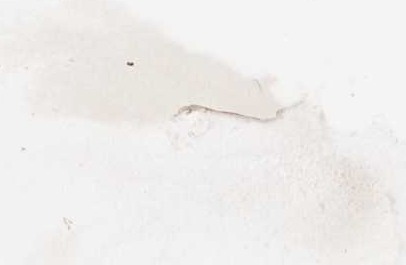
{"staining": {"intensity": "negative", "quantity": "none", "location": "none"}, "tissue": "adipose tissue", "cell_type": "Adipocytes", "image_type": "normal", "snomed": [{"axis": "morphology", "description": "Normal tissue, NOS"}, {"axis": "topography", "description": "Breast"}, {"axis": "topography", "description": "Soft tissue"}], "caption": "This micrograph is of unremarkable adipose tissue stained with immunohistochemistry (IHC) to label a protein in brown with the nuclei are counter-stained blue. There is no expression in adipocytes.", "gene": "ZNF862", "patient": {"sex": "female", "age": 75}}